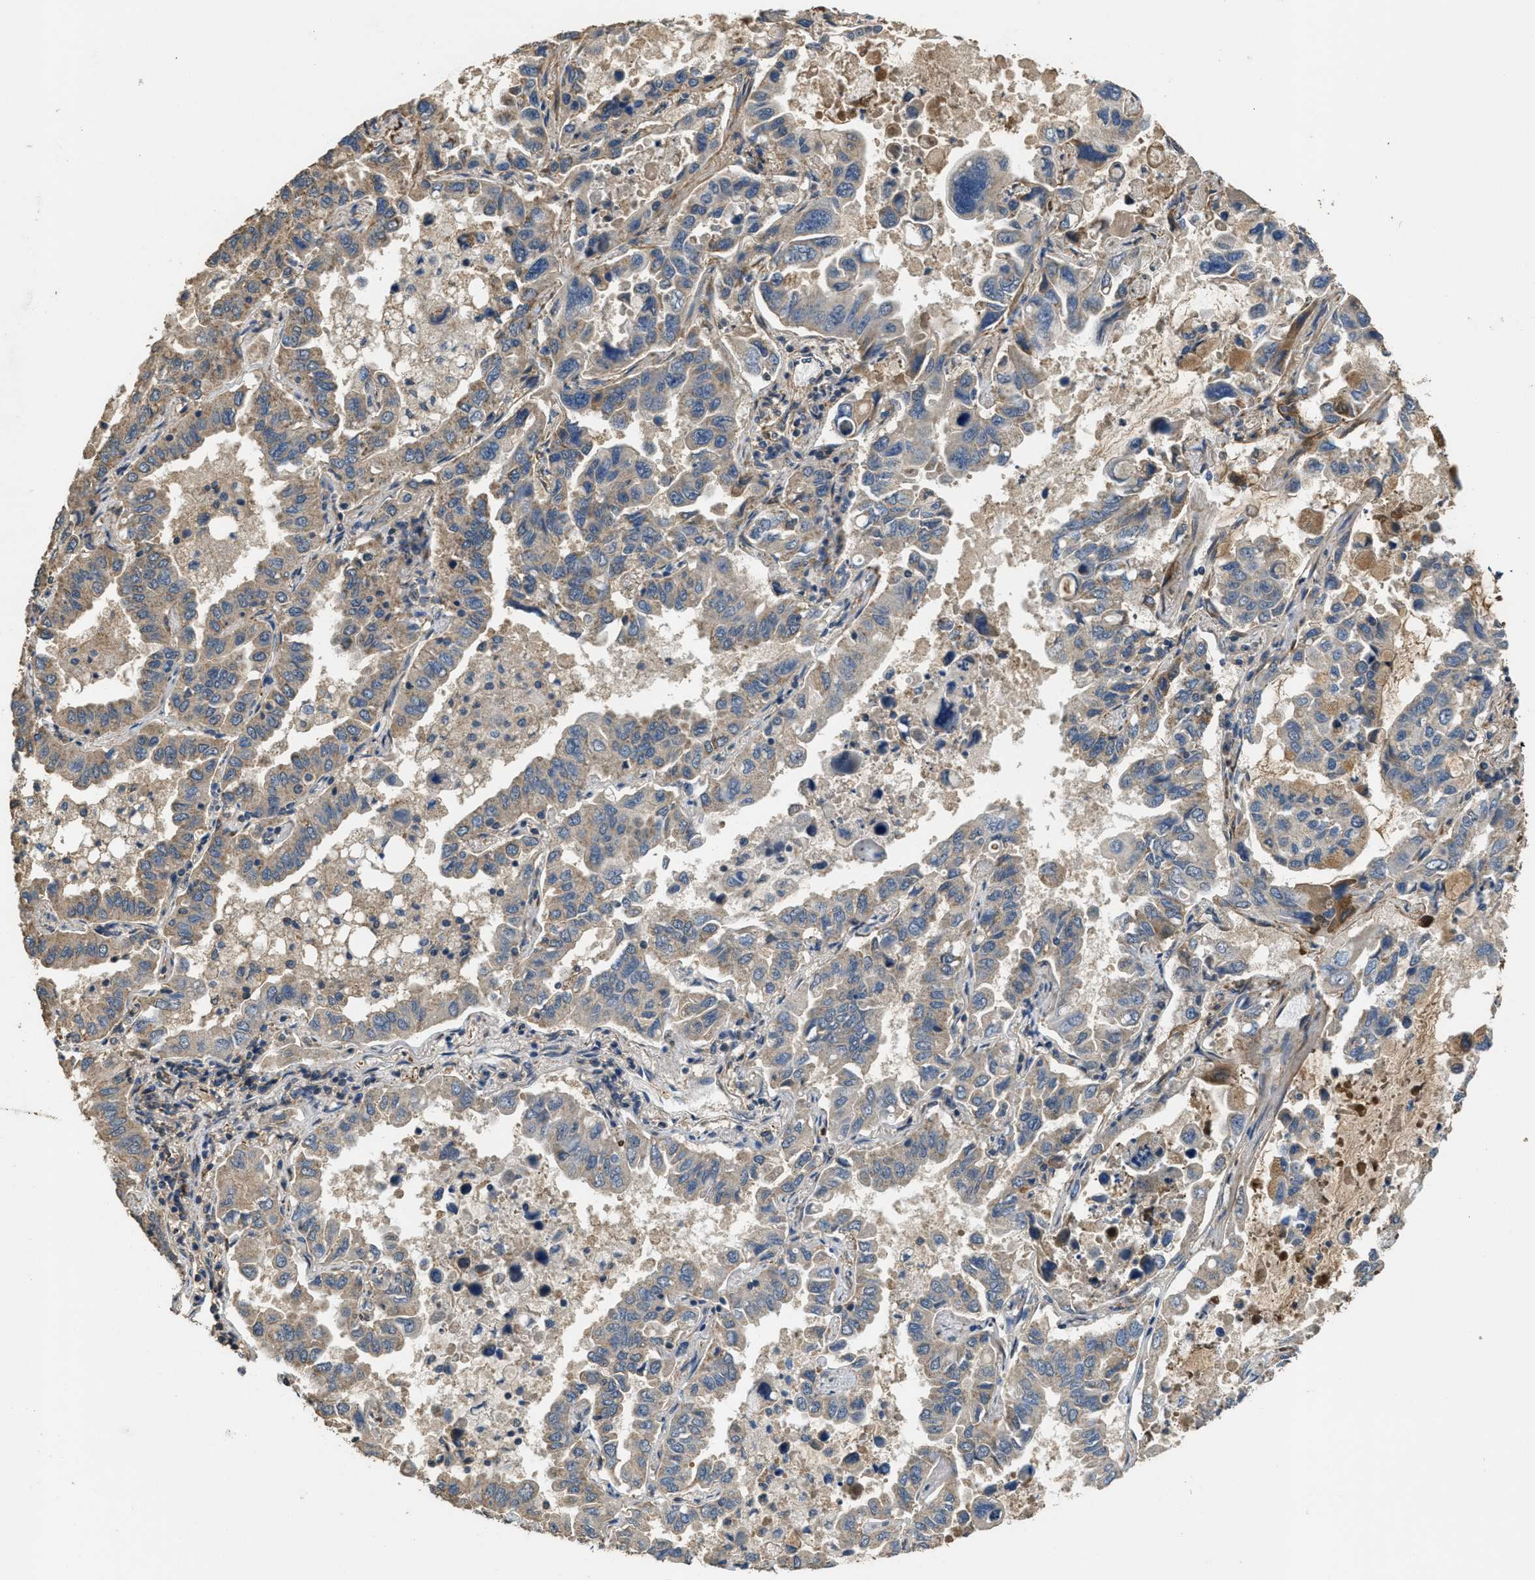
{"staining": {"intensity": "weak", "quantity": "25%-75%", "location": "cytoplasmic/membranous"}, "tissue": "lung cancer", "cell_type": "Tumor cells", "image_type": "cancer", "snomed": [{"axis": "morphology", "description": "Adenocarcinoma, NOS"}, {"axis": "topography", "description": "Lung"}], "caption": "Brown immunohistochemical staining in human lung adenocarcinoma reveals weak cytoplasmic/membranous positivity in approximately 25%-75% of tumor cells. Immunohistochemistry (ihc) stains the protein of interest in brown and the nuclei are stained blue.", "gene": "THBS2", "patient": {"sex": "male", "age": 64}}